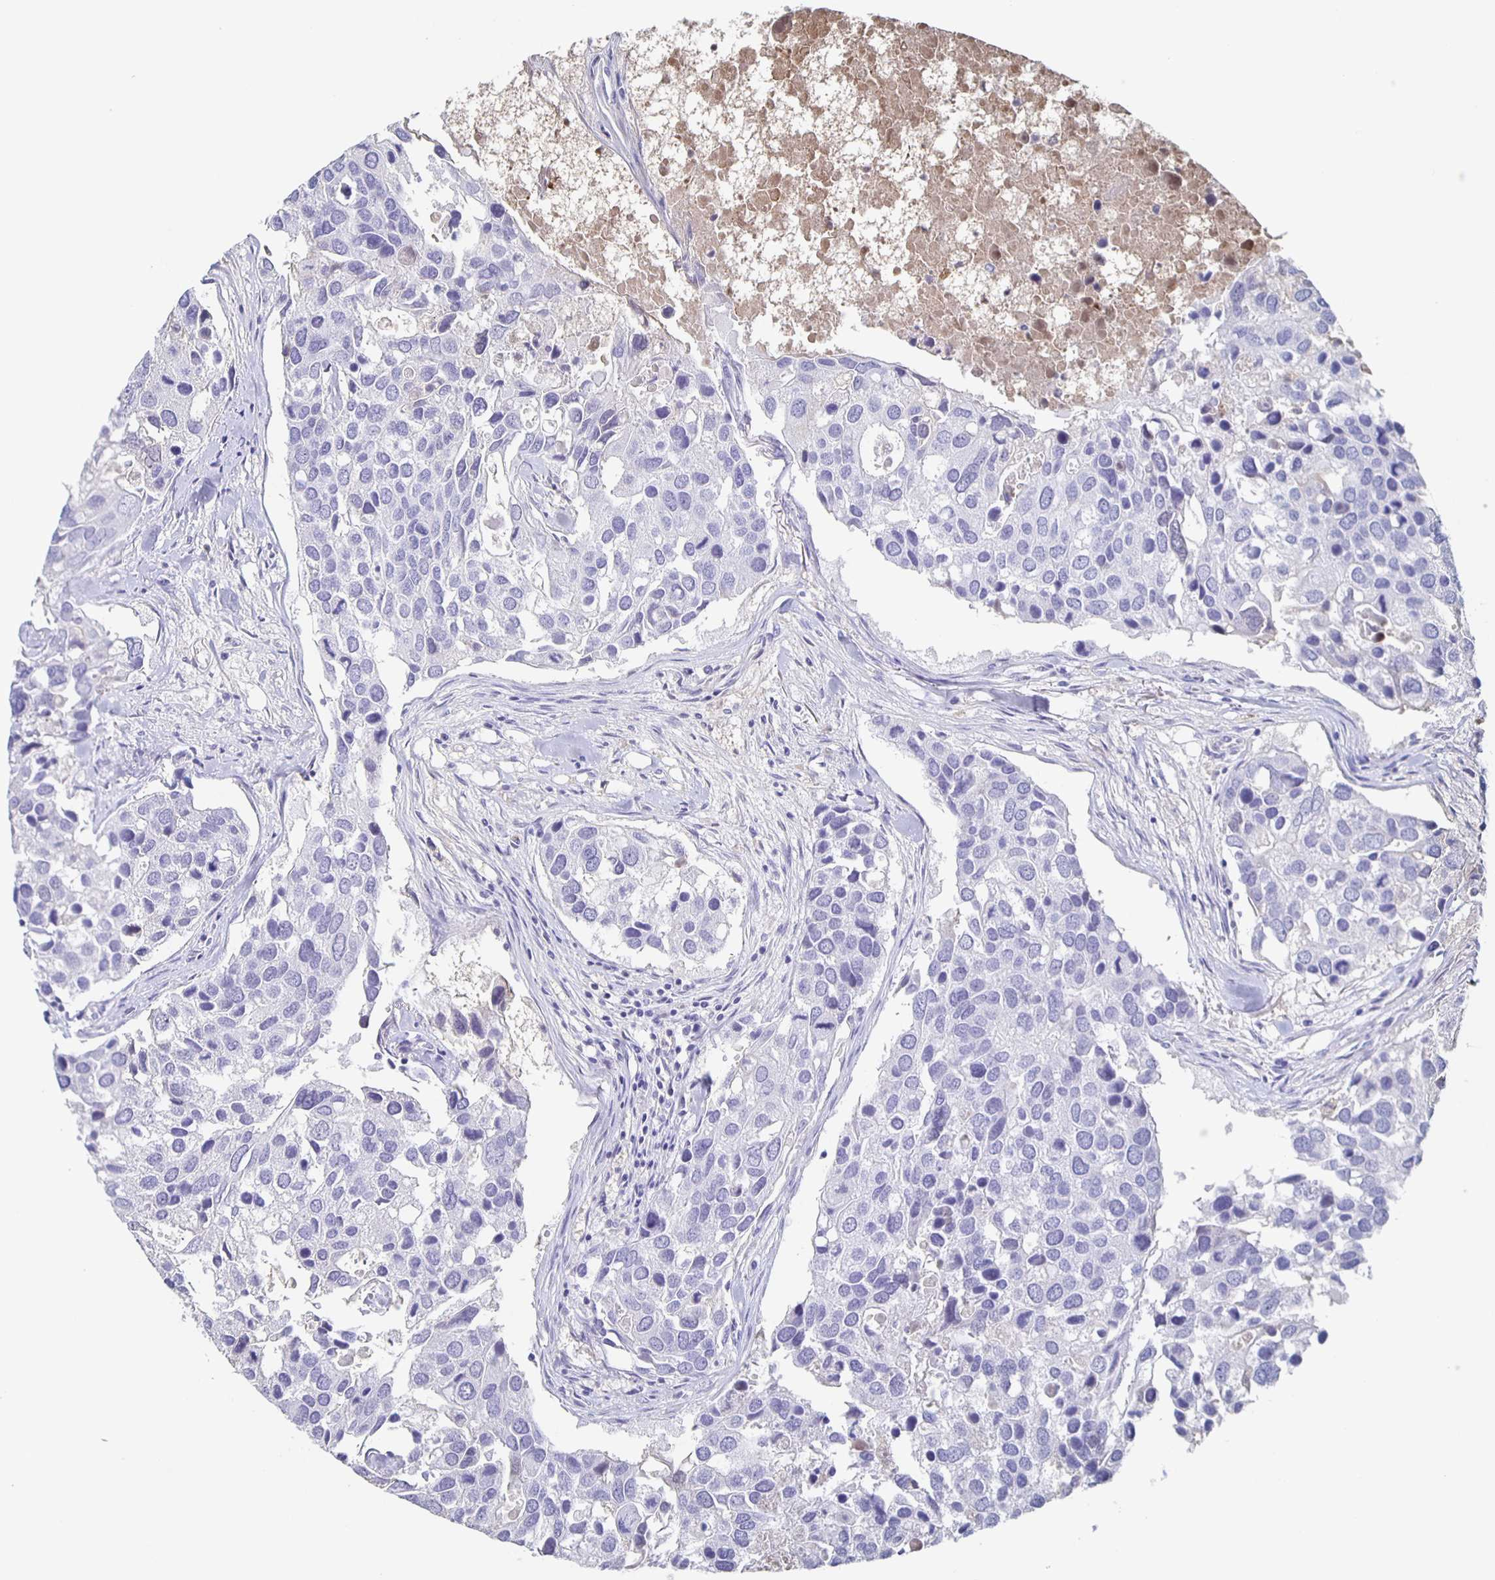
{"staining": {"intensity": "negative", "quantity": "none", "location": "none"}, "tissue": "breast cancer", "cell_type": "Tumor cells", "image_type": "cancer", "snomed": [{"axis": "morphology", "description": "Duct carcinoma"}, {"axis": "topography", "description": "Breast"}], "caption": "The immunohistochemistry image has no significant staining in tumor cells of breast cancer tissue.", "gene": "FGA", "patient": {"sex": "female", "age": 83}}